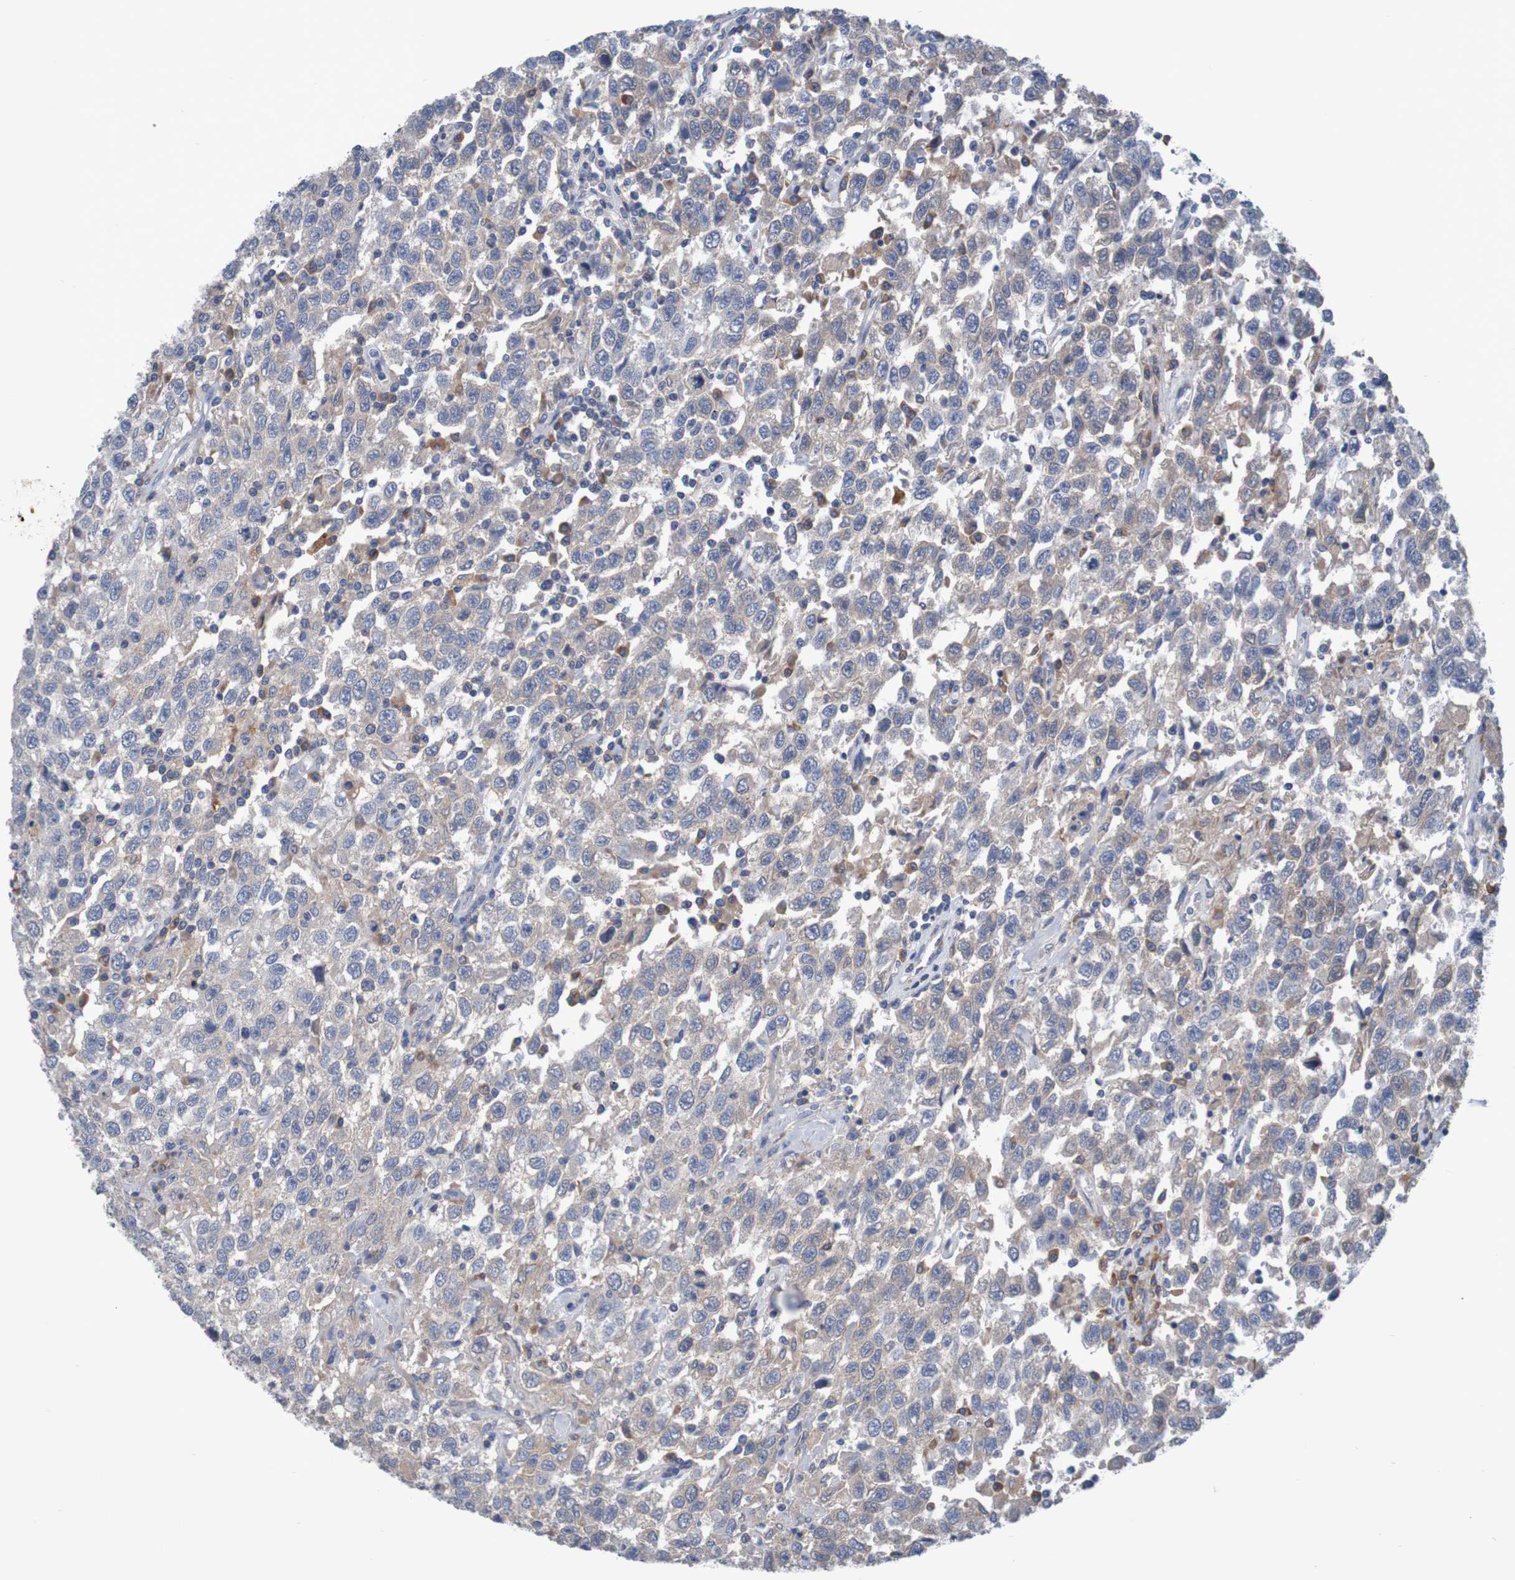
{"staining": {"intensity": "weak", "quantity": ">75%", "location": "cytoplasmic/membranous"}, "tissue": "testis cancer", "cell_type": "Tumor cells", "image_type": "cancer", "snomed": [{"axis": "morphology", "description": "Seminoma, NOS"}, {"axis": "topography", "description": "Testis"}], "caption": "Weak cytoplasmic/membranous staining is identified in approximately >75% of tumor cells in testis seminoma. (IHC, brightfield microscopy, high magnification).", "gene": "LTA", "patient": {"sex": "male", "age": 41}}